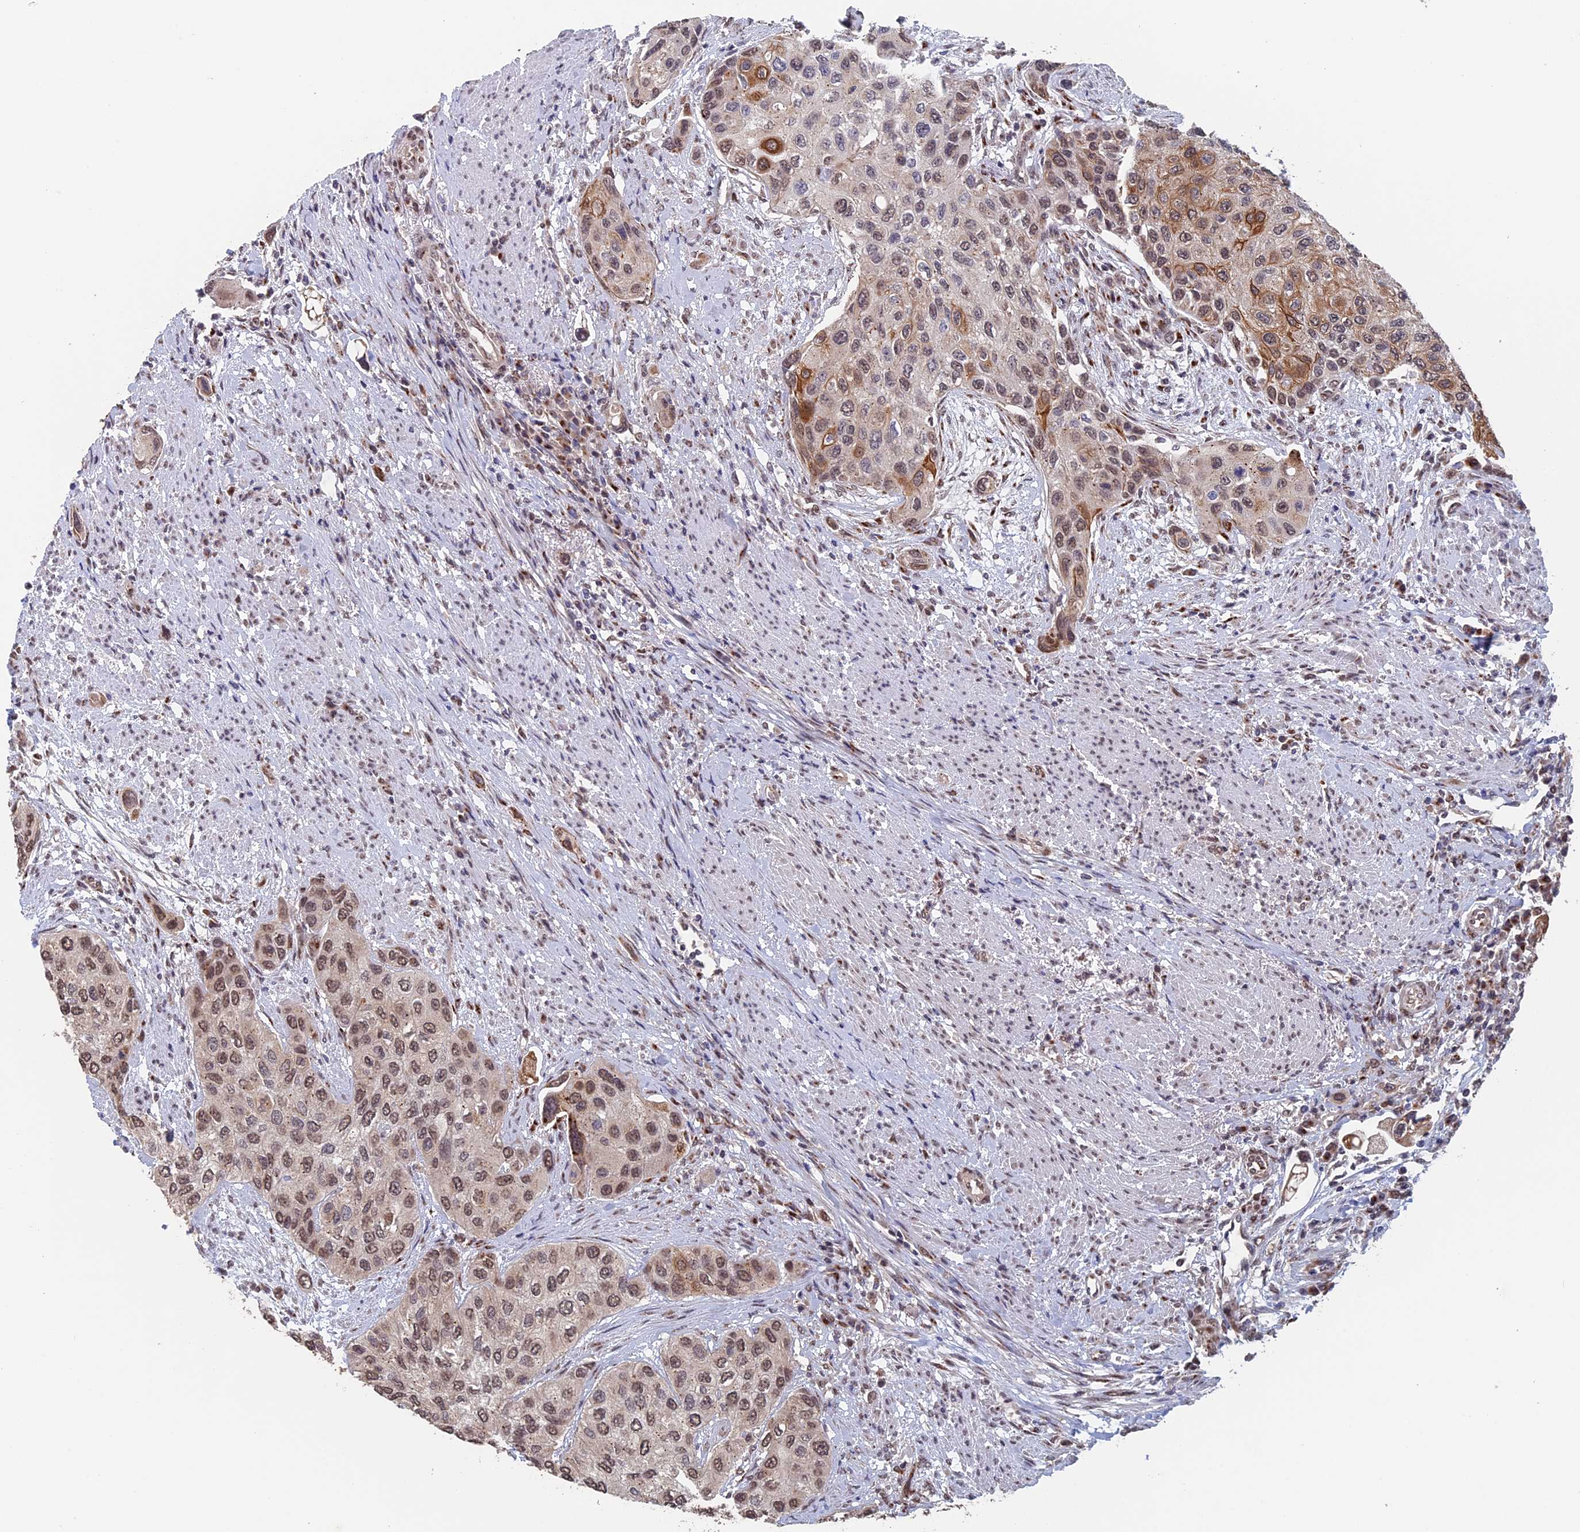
{"staining": {"intensity": "moderate", "quantity": ">75%", "location": "cytoplasmic/membranous,nuclear"}, "tissue": "urothelial cancer", "cell_type": "Tumor cells", "image_type": "cancer", "snomed": [{"axis": "morphology", "description": "Urothelial carcinoma, High grade"}, {"axis": "topography", "description": "Urinary bladder"}], "caption": "This is a micrograph of immunohistochemistry staining of urothelial cancer, which shows moderate staining in the cytoplasmic/membranous and nuclear of tumor cells.", "gene": "PIGQ", "patient": {"sex": "female", "age": 56}}